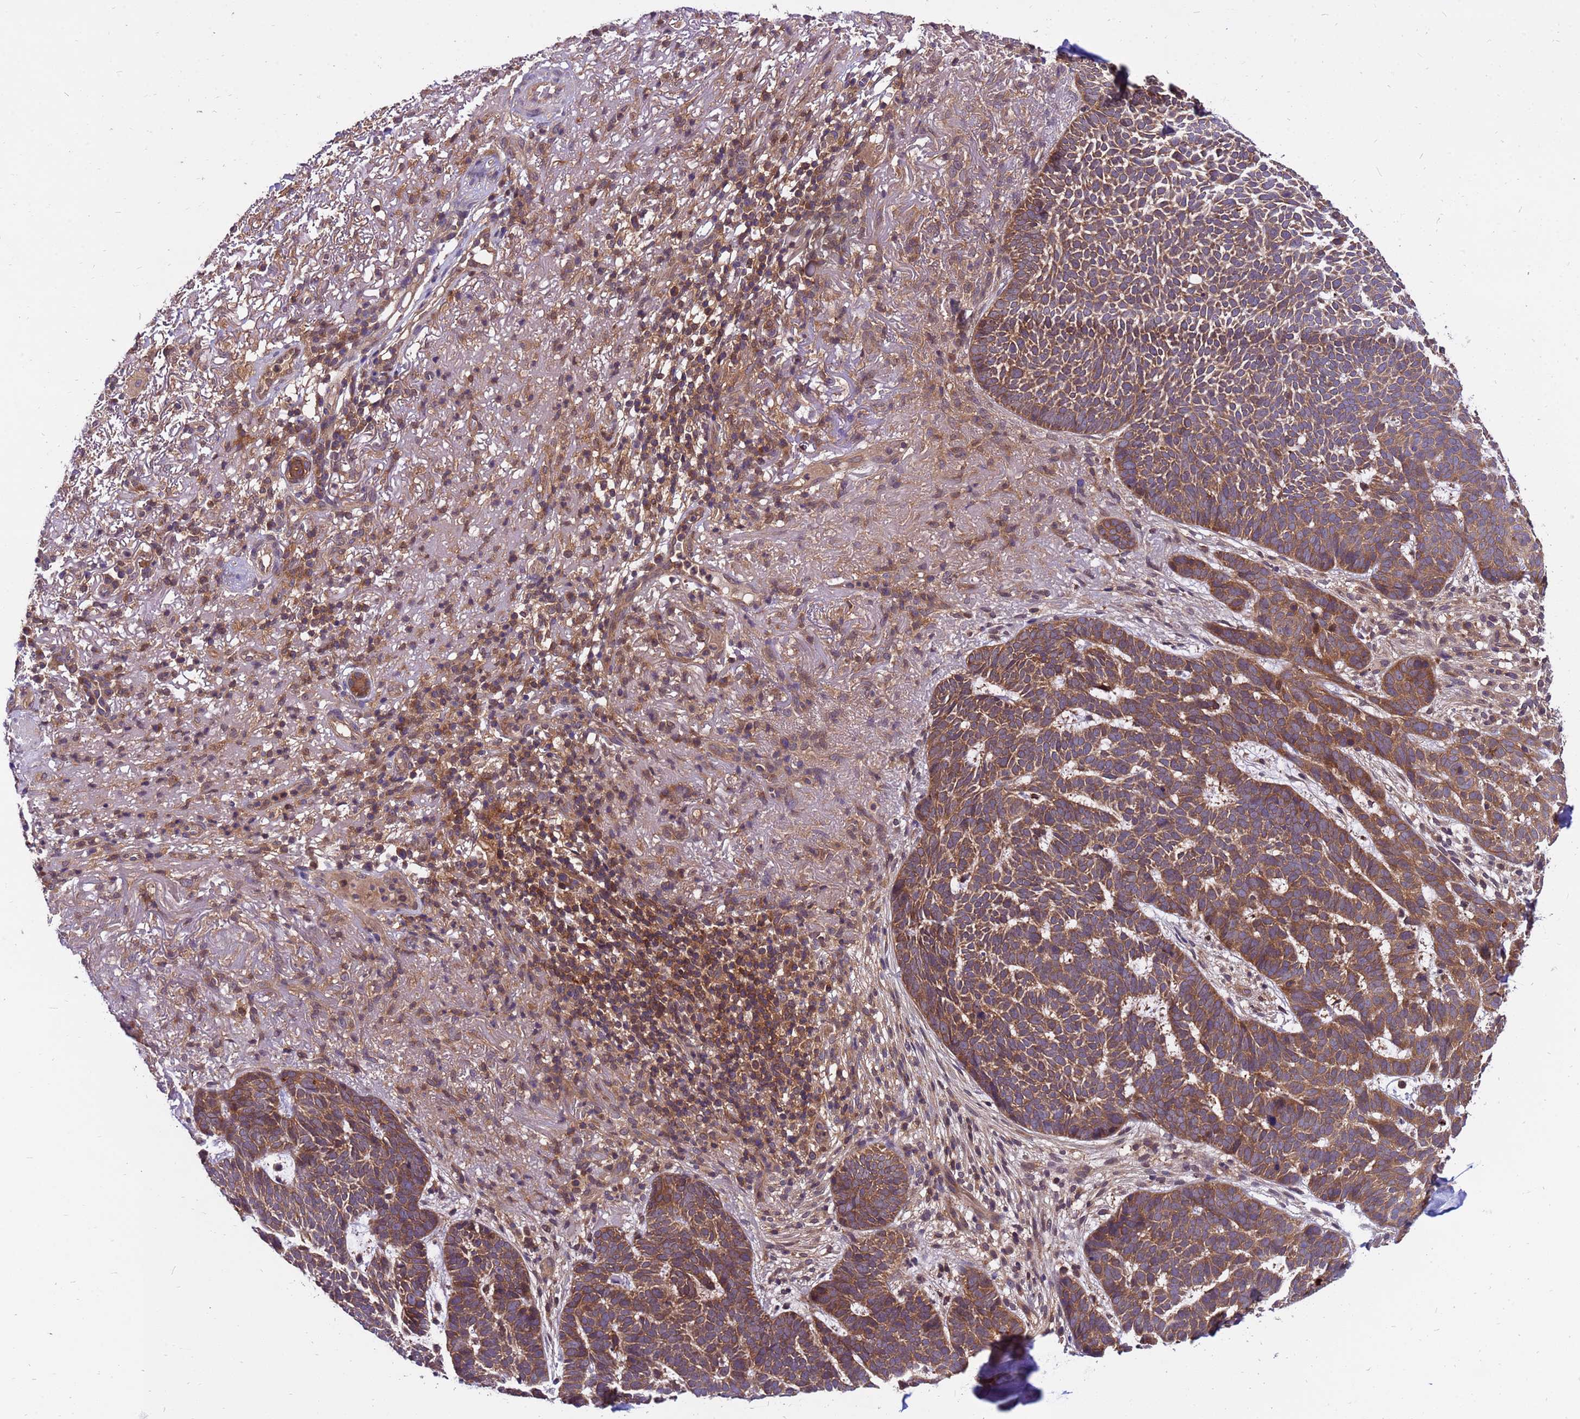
{"staining": {"intensity": "moderate", "quantity": ">75%", "location": "cytoplasmic/membranous"}, "tissue": "skin cancer", "cell_type": "Tumor cells", "image_type": "cancer", "snomed": [{"axis": "morphology", "description": "Basal cell carcinoma"}, {"axis": "topography", "description": "Skin"}], "caption": "Skin basal cell carcinoma tissue demonstrates moderate cytoplasmic/membranous expression in approximately >75% of tumor cells (Brightfield microscopy of DAB IHC at high magnification).", "gene": "GET3", "patient": {"sex": "female", "age": 78}}